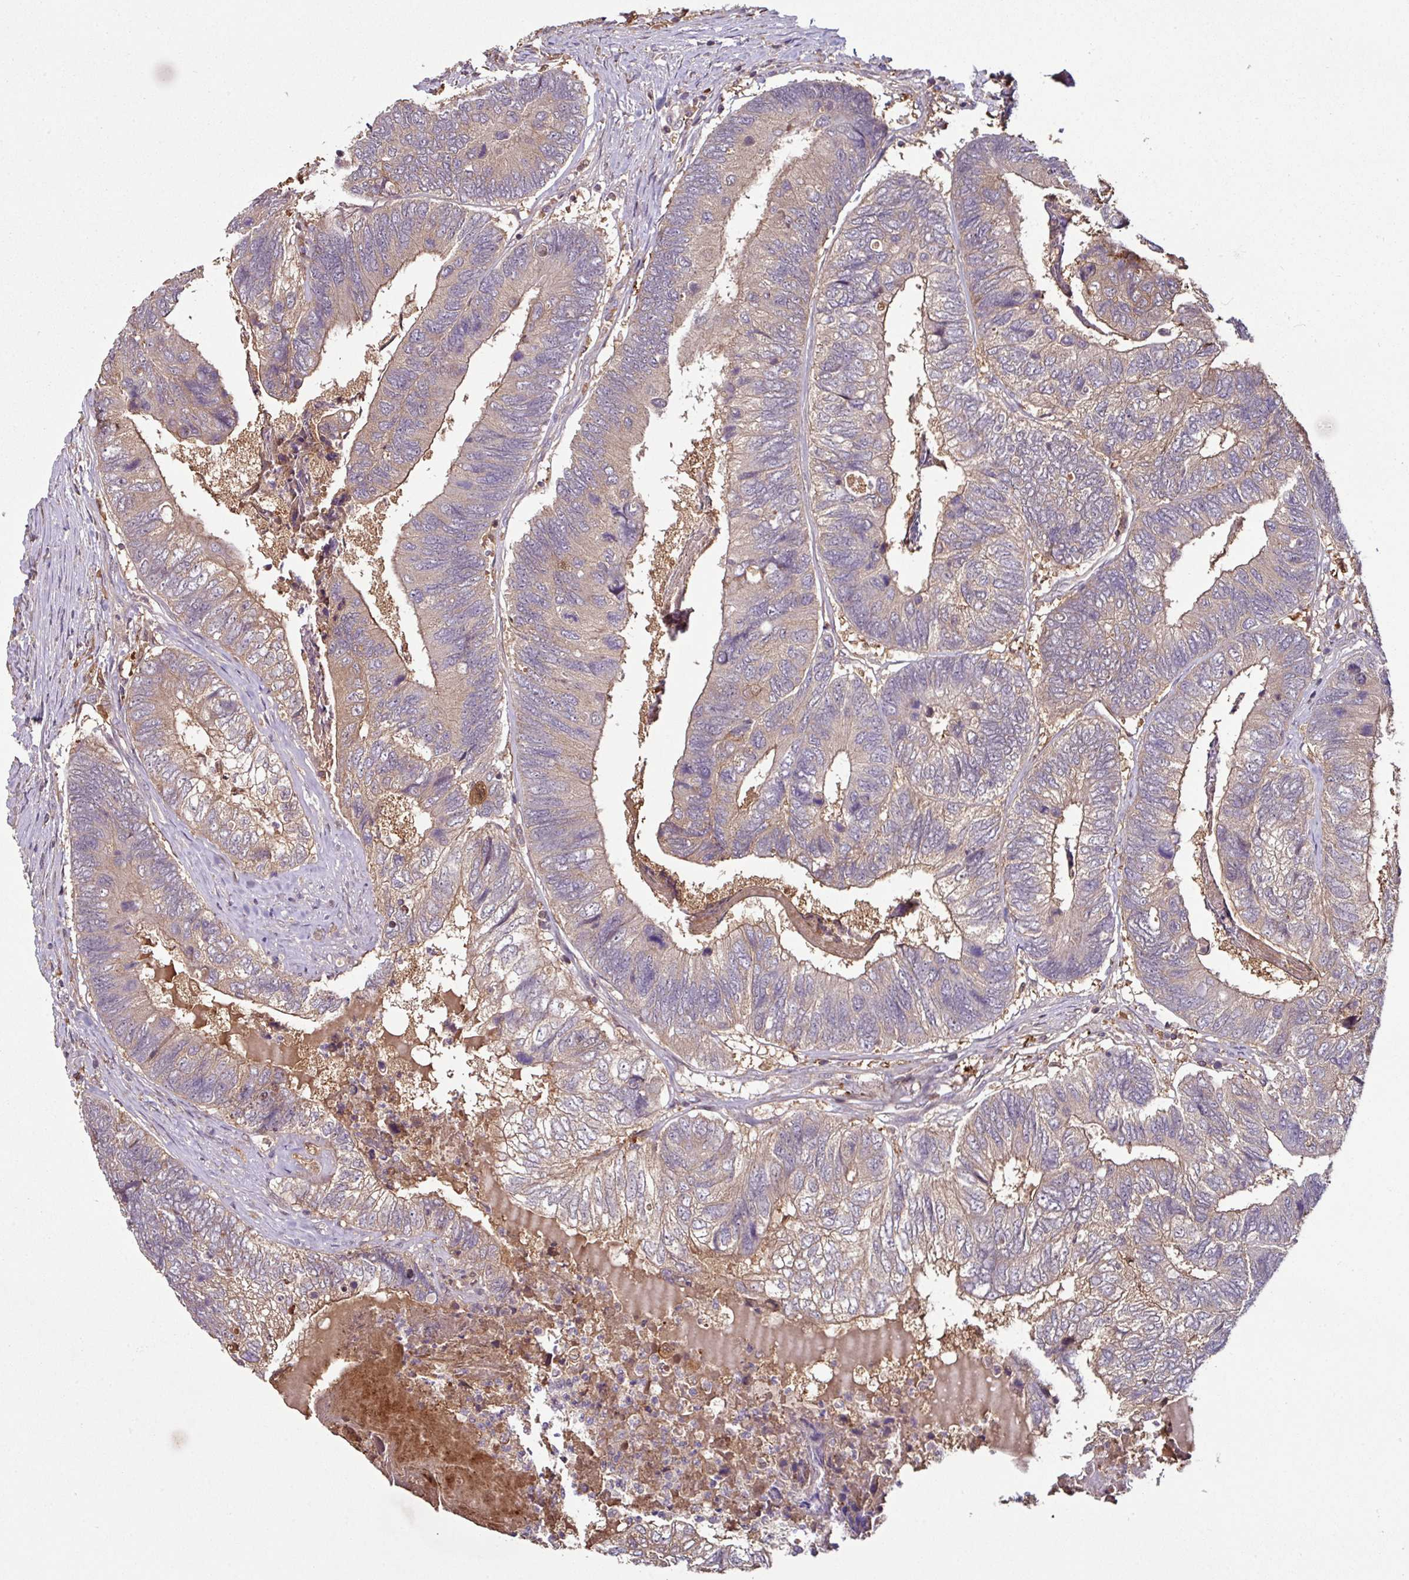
{"staining": {"intensity": "weak", "quantity": "25%-75%", "location": "cytoplasmic/membranous"}, "tissue": "colorectal cancer", "cell_type": "Tumor cells", "image_type": "cancer", "snomed": [{"axis": "morphology", "description": "Adenocarcinoma, NOS"}, {"axis": "topography", "description": "Colon"}], "caption": "Immunohistochemical staining of adenocarcinoma (colorectal) demonstrates low levels of weak cytoplasmic/membranous staining in about 25%-75% of tumor cells. (Brightfield microscopy of DAB IHC at high magnification).", "gene": "GNPDA1", "patient": {"sex": "female", "age": 67}}